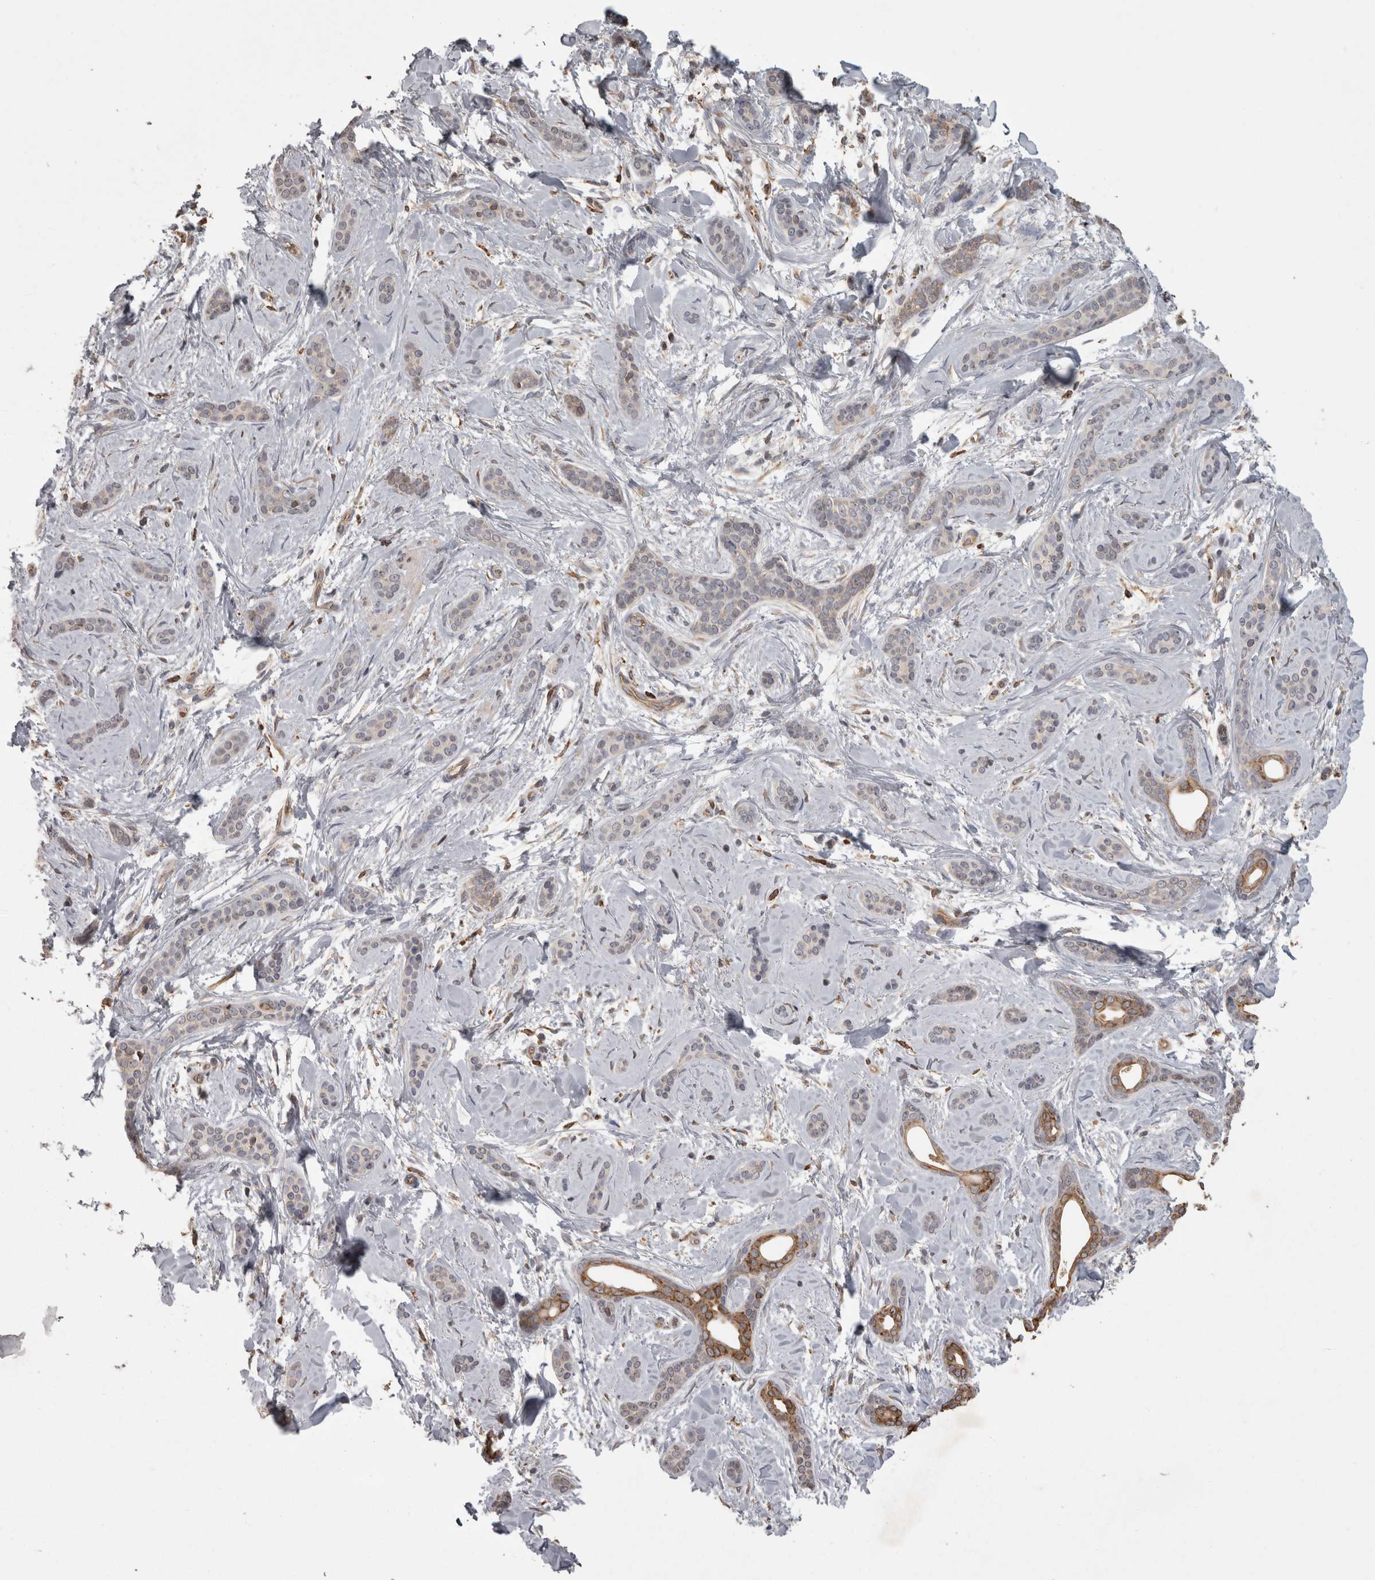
{"staining": {"intensity": "negative", "quantity": "none", "location": "none"}, "tissue": "skin cancer", "cell_type": "Tumor cells", "image_type": "cancer", "snomed": [{"axis": "morphology", "description": "Basal cell carcinoma"}, {"axis": "morphology", "description": "Adnexal tumor, benign"}, {"axis": "topography", "description": "Skin"}], "caption": "The immunohistochemistry micrograph has no significant expression in tumor cells of skin cancer (basal cell carcinoma) tissue.", "gene": "PON2", "patient": {"sex": "female", "age": 42}}